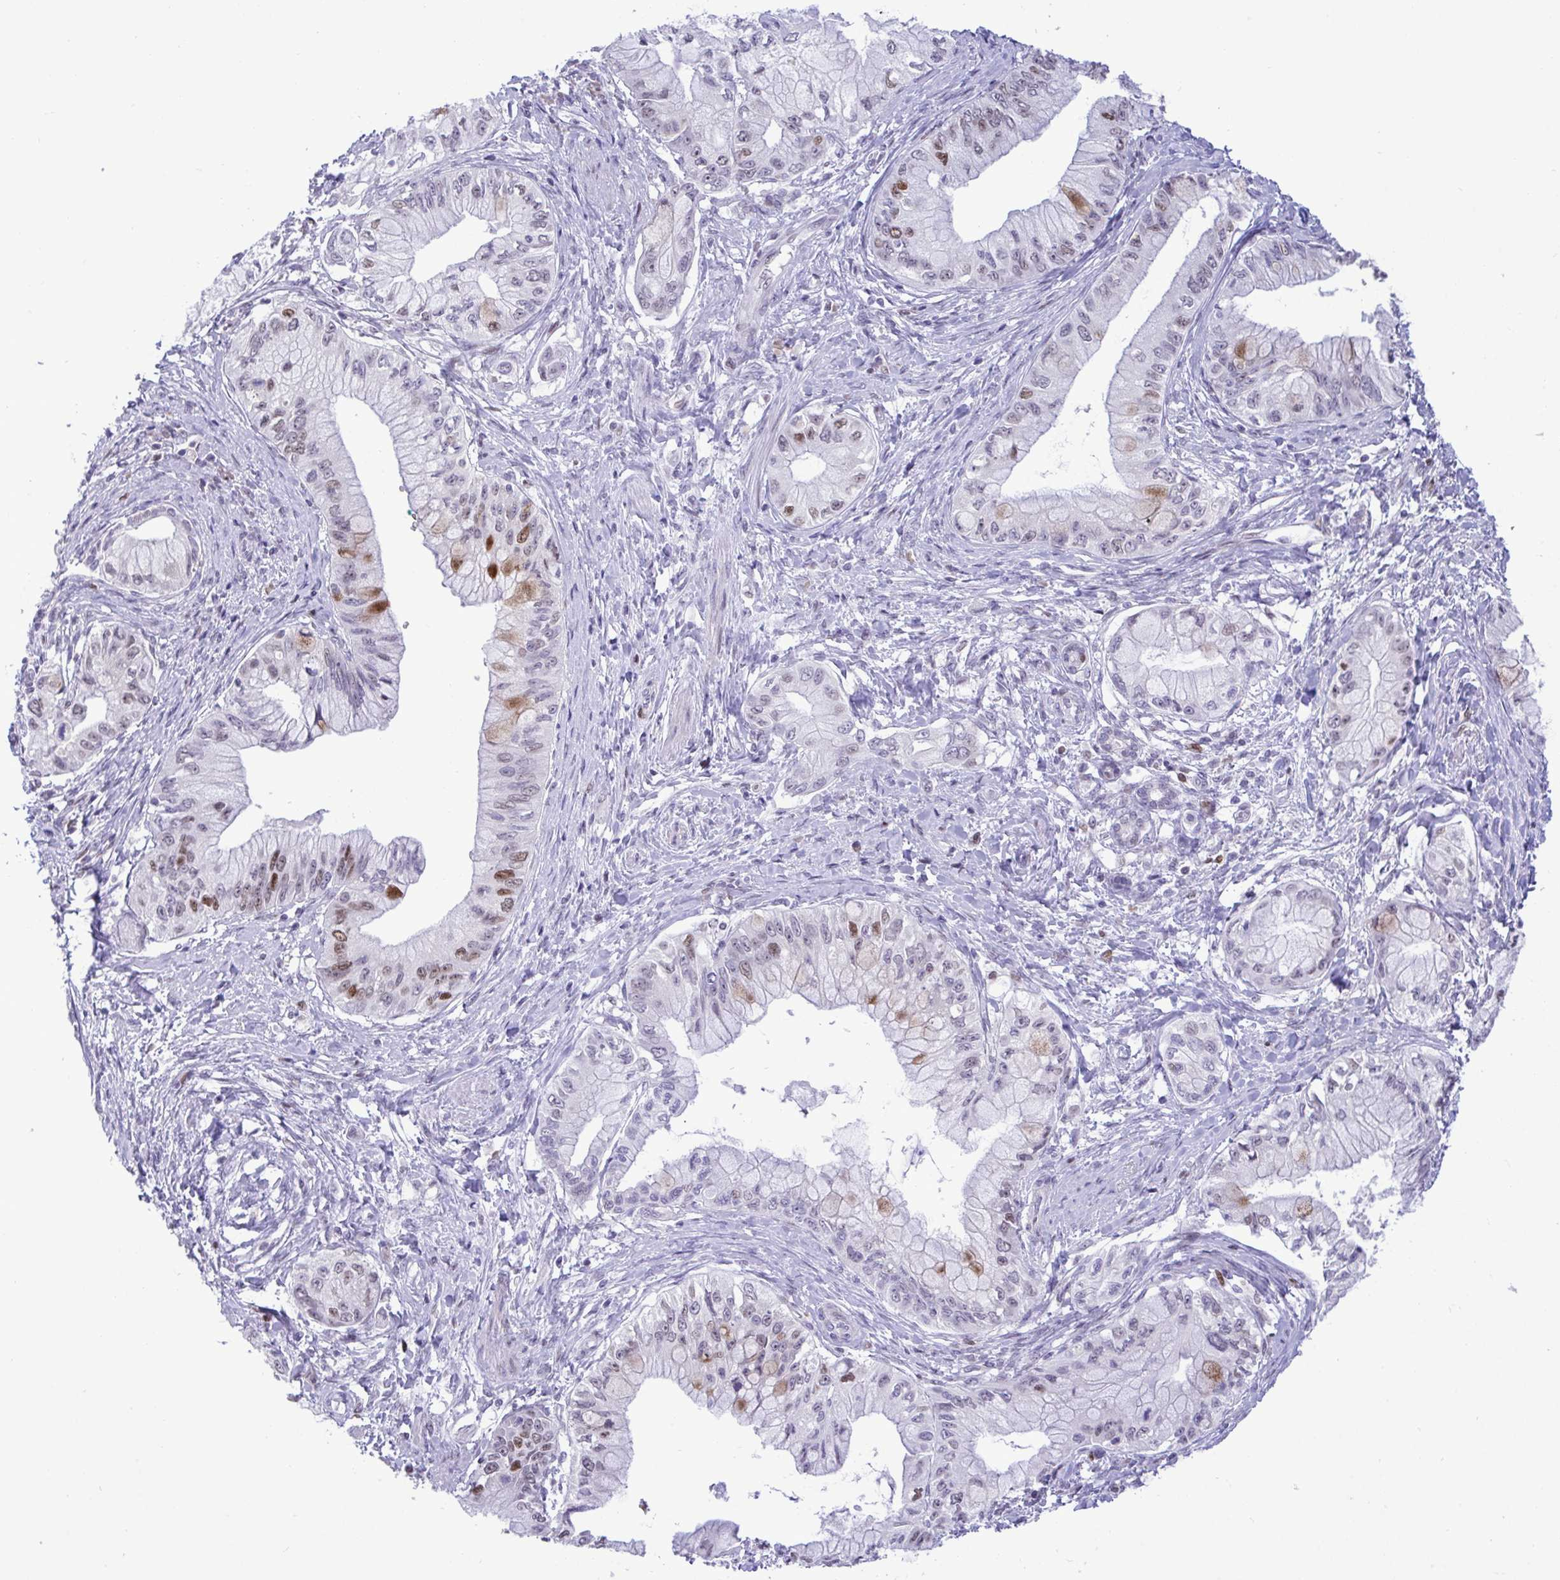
{"staining": {"intensity": "moderate", "quantity": "<25%", "location": "nuclear"}, "tissue": "pancreatic cancer", "cell_type": "Tumor cells", "image_type": "cancer", "snomed": [{"axis": "morphology", "description": "Adenocarcinoma, NOS"}, {"axis": "topography", "description": "Pancreas"}], "caption": "Pancreatic cancer (adenocarcinoma) stained with immunohistochemistry demonstrates moderate nuclear staining in approximately <25% of tumor cells.", "gene": "C1QL2", "patient": {"sex": "male", "age": 48}}